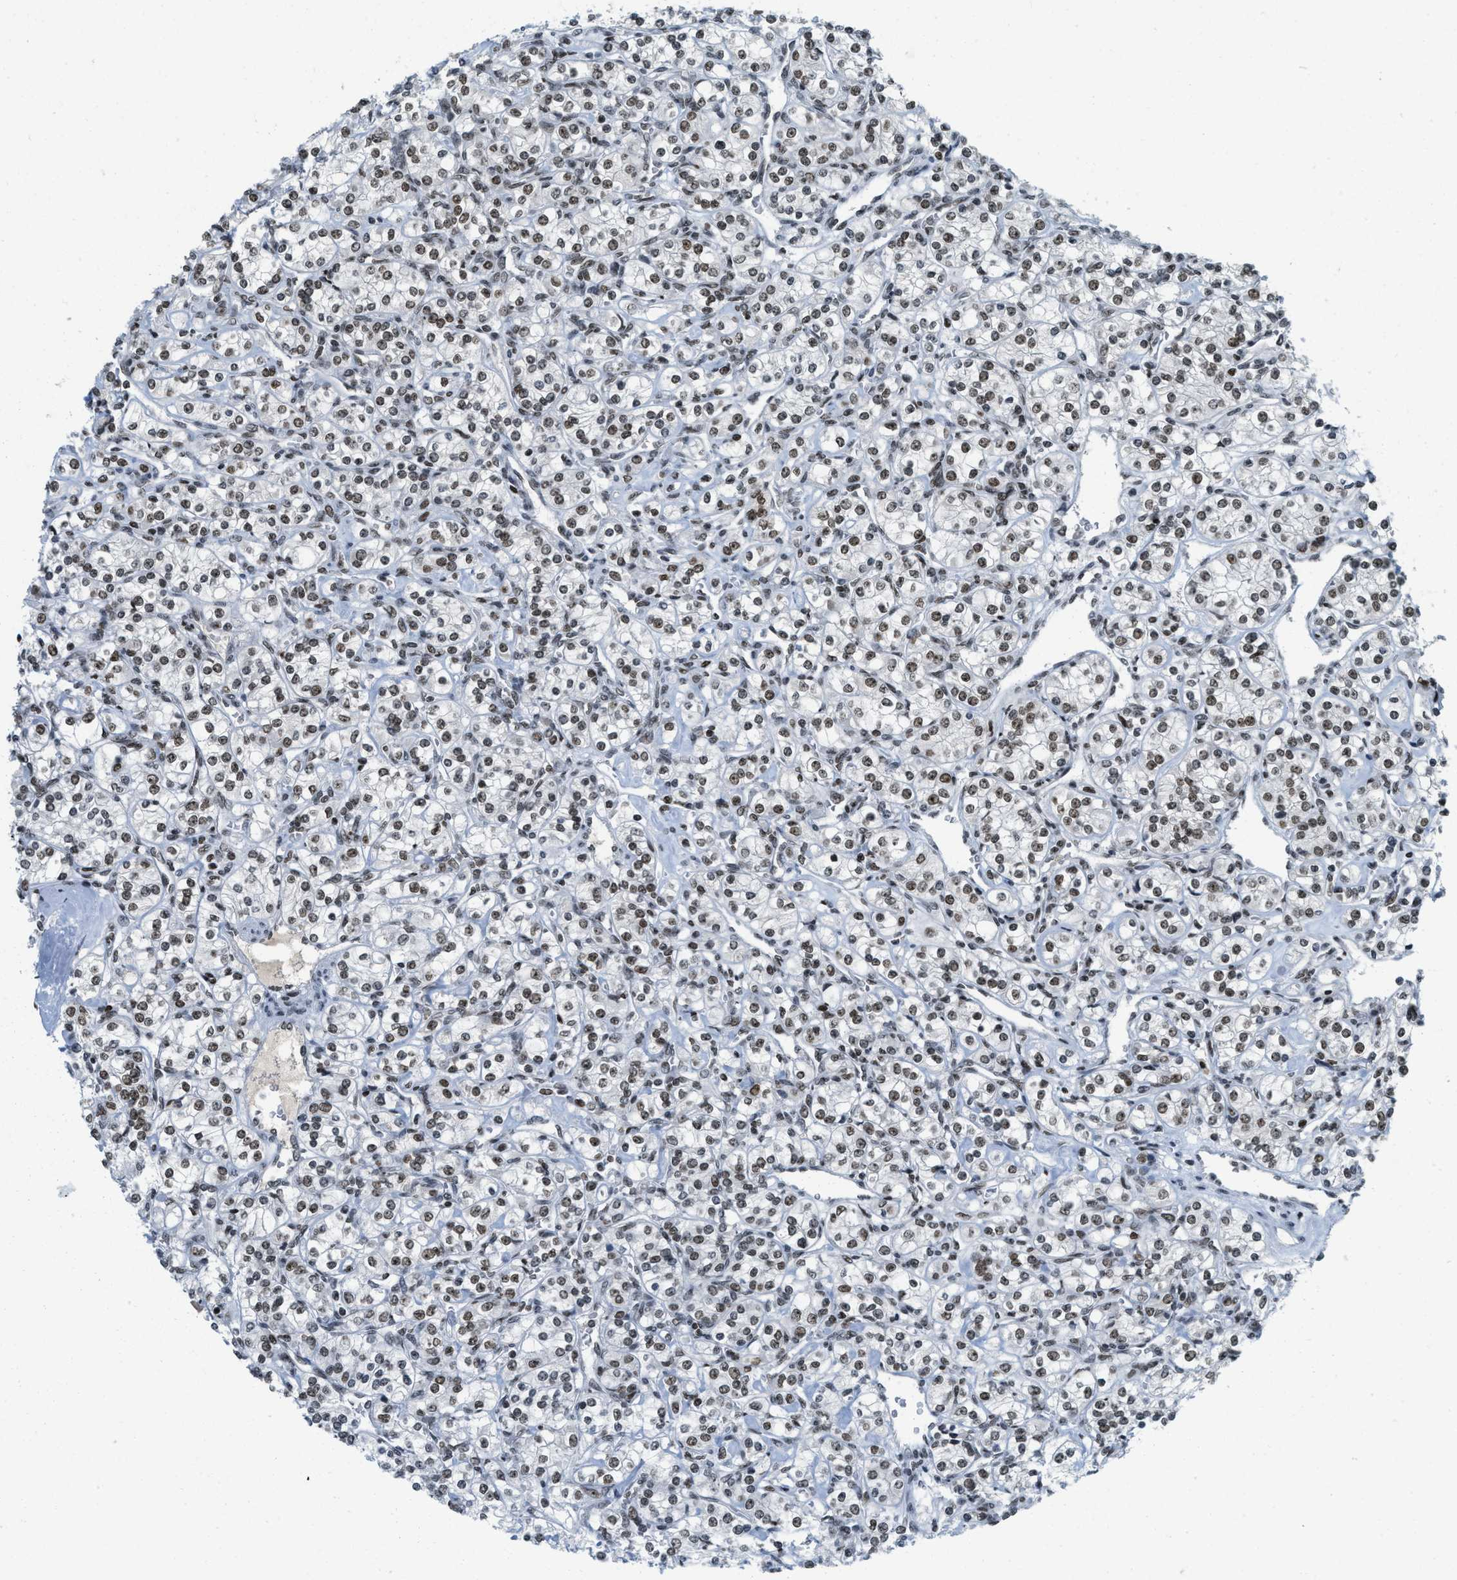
{"staining": {"intensity": "moderate", "quantity": ">75%", "location": "nuclear"}, "tissue": "renal cancer", "cell_type": "Tumor cells", "image_type": "cancer", "snomed": [{"axis": "morphology", "description": "Adenocarcinoma, NOS"}, {"axis": "topography", "description": "Kidney"}], "caption": "There is medium levels of moderate nuclear positivity in tumor cells of adenocarcinoma (renal), as demonstrated by immunohistochemical staining (brown color).", "gene": "URB1", "patient": {"sex": "male", "age": 77}}